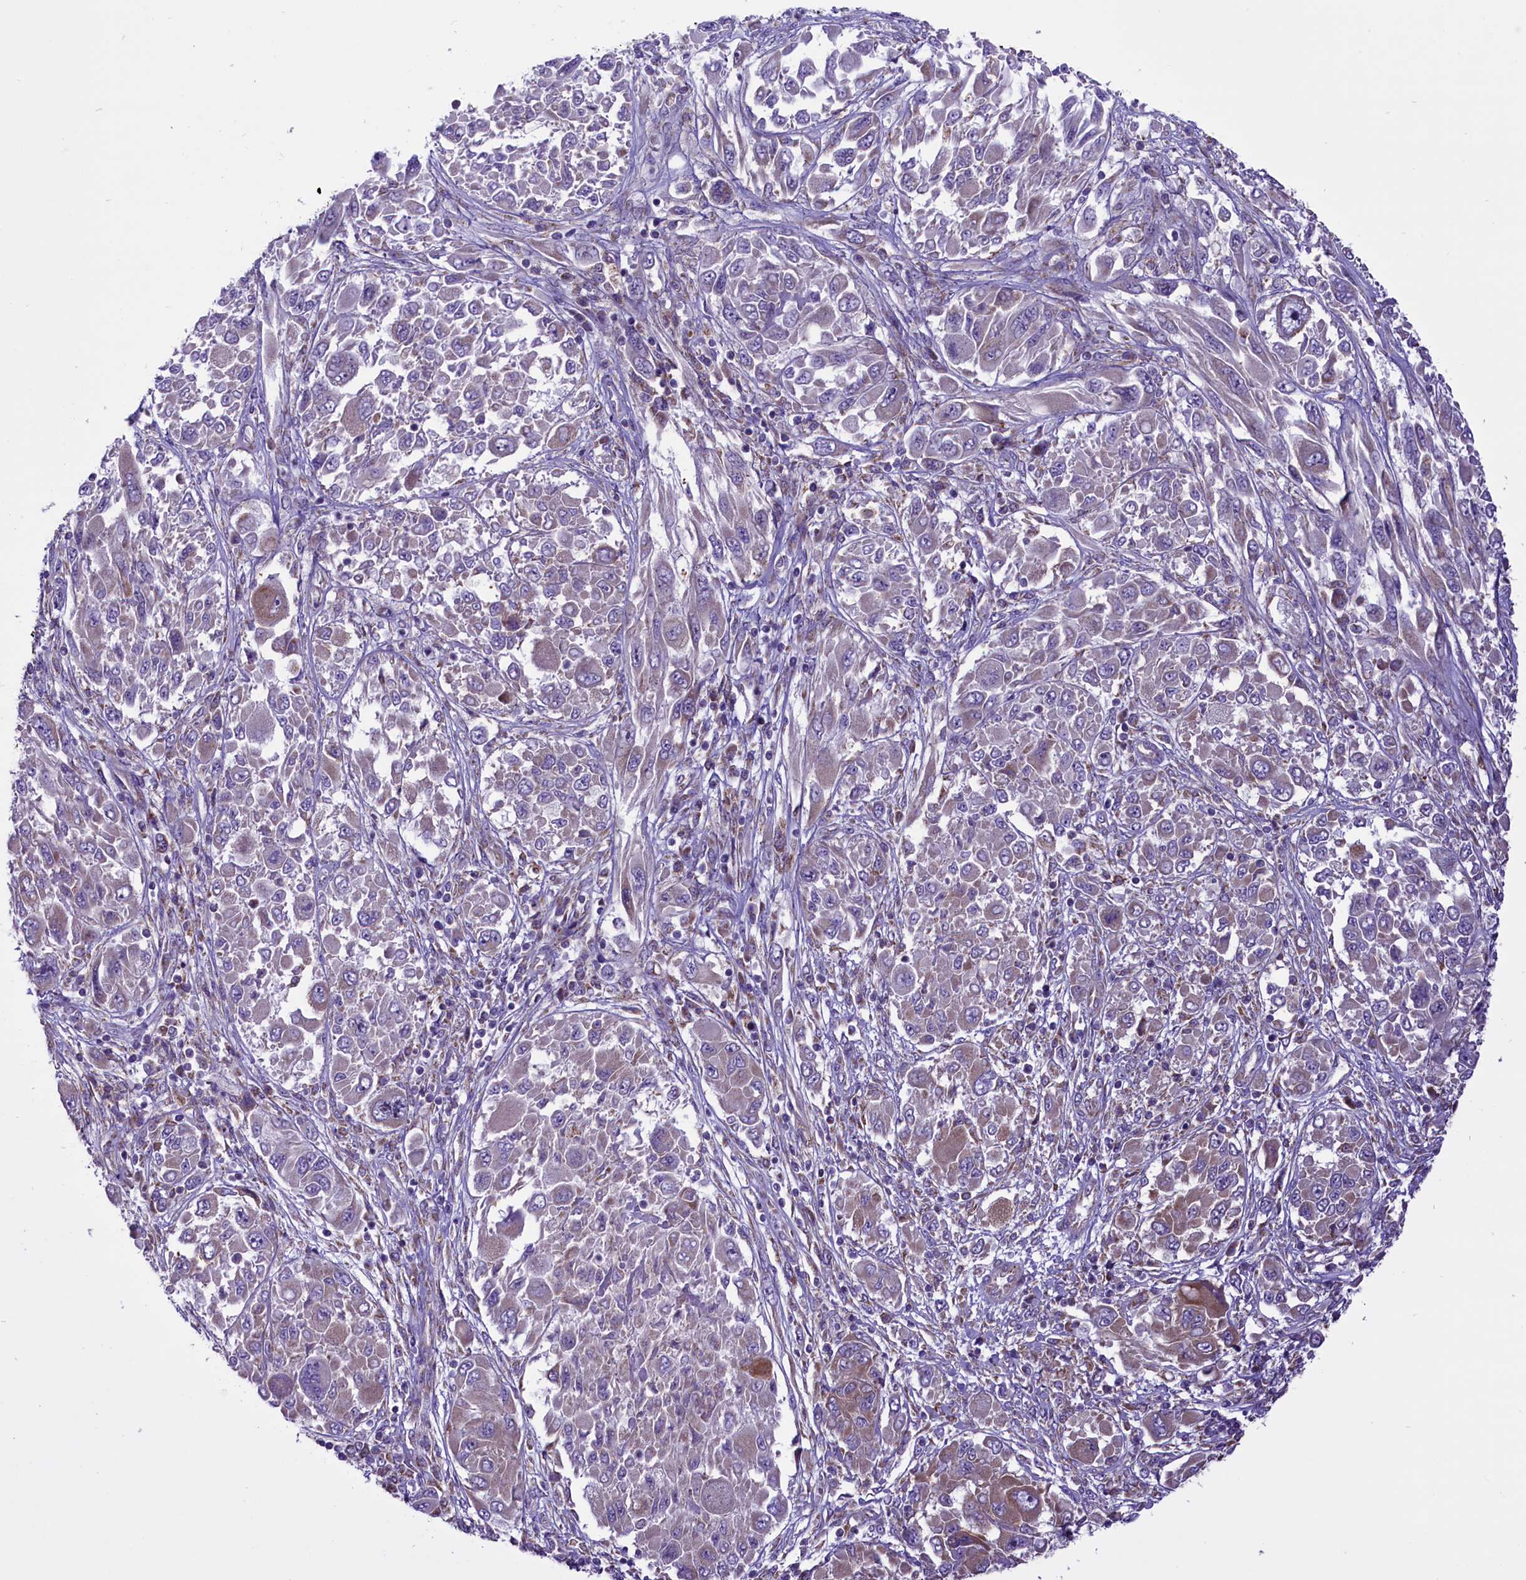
{"staining": {"intensity": "moderate", "quantity": "<25%", "location": "cytoplasmic/membranous"}, "tissue": "melanoma", "cell_type": "Tumor cells", "image_type": "cancer", "snomed": [{"axis": "morphology", "description": "Malignant melanoma, NOS"}, {"axis": "topography", "description": "Skin"}], "caption": "Immunohistochemical staining of malignant melanoma reveals moderate cytoplasmic/membranous protein expression in approximately <25% of tumor cells.", "gene": "PTPRU", "patient": {"sex": "female", "age": 91}}